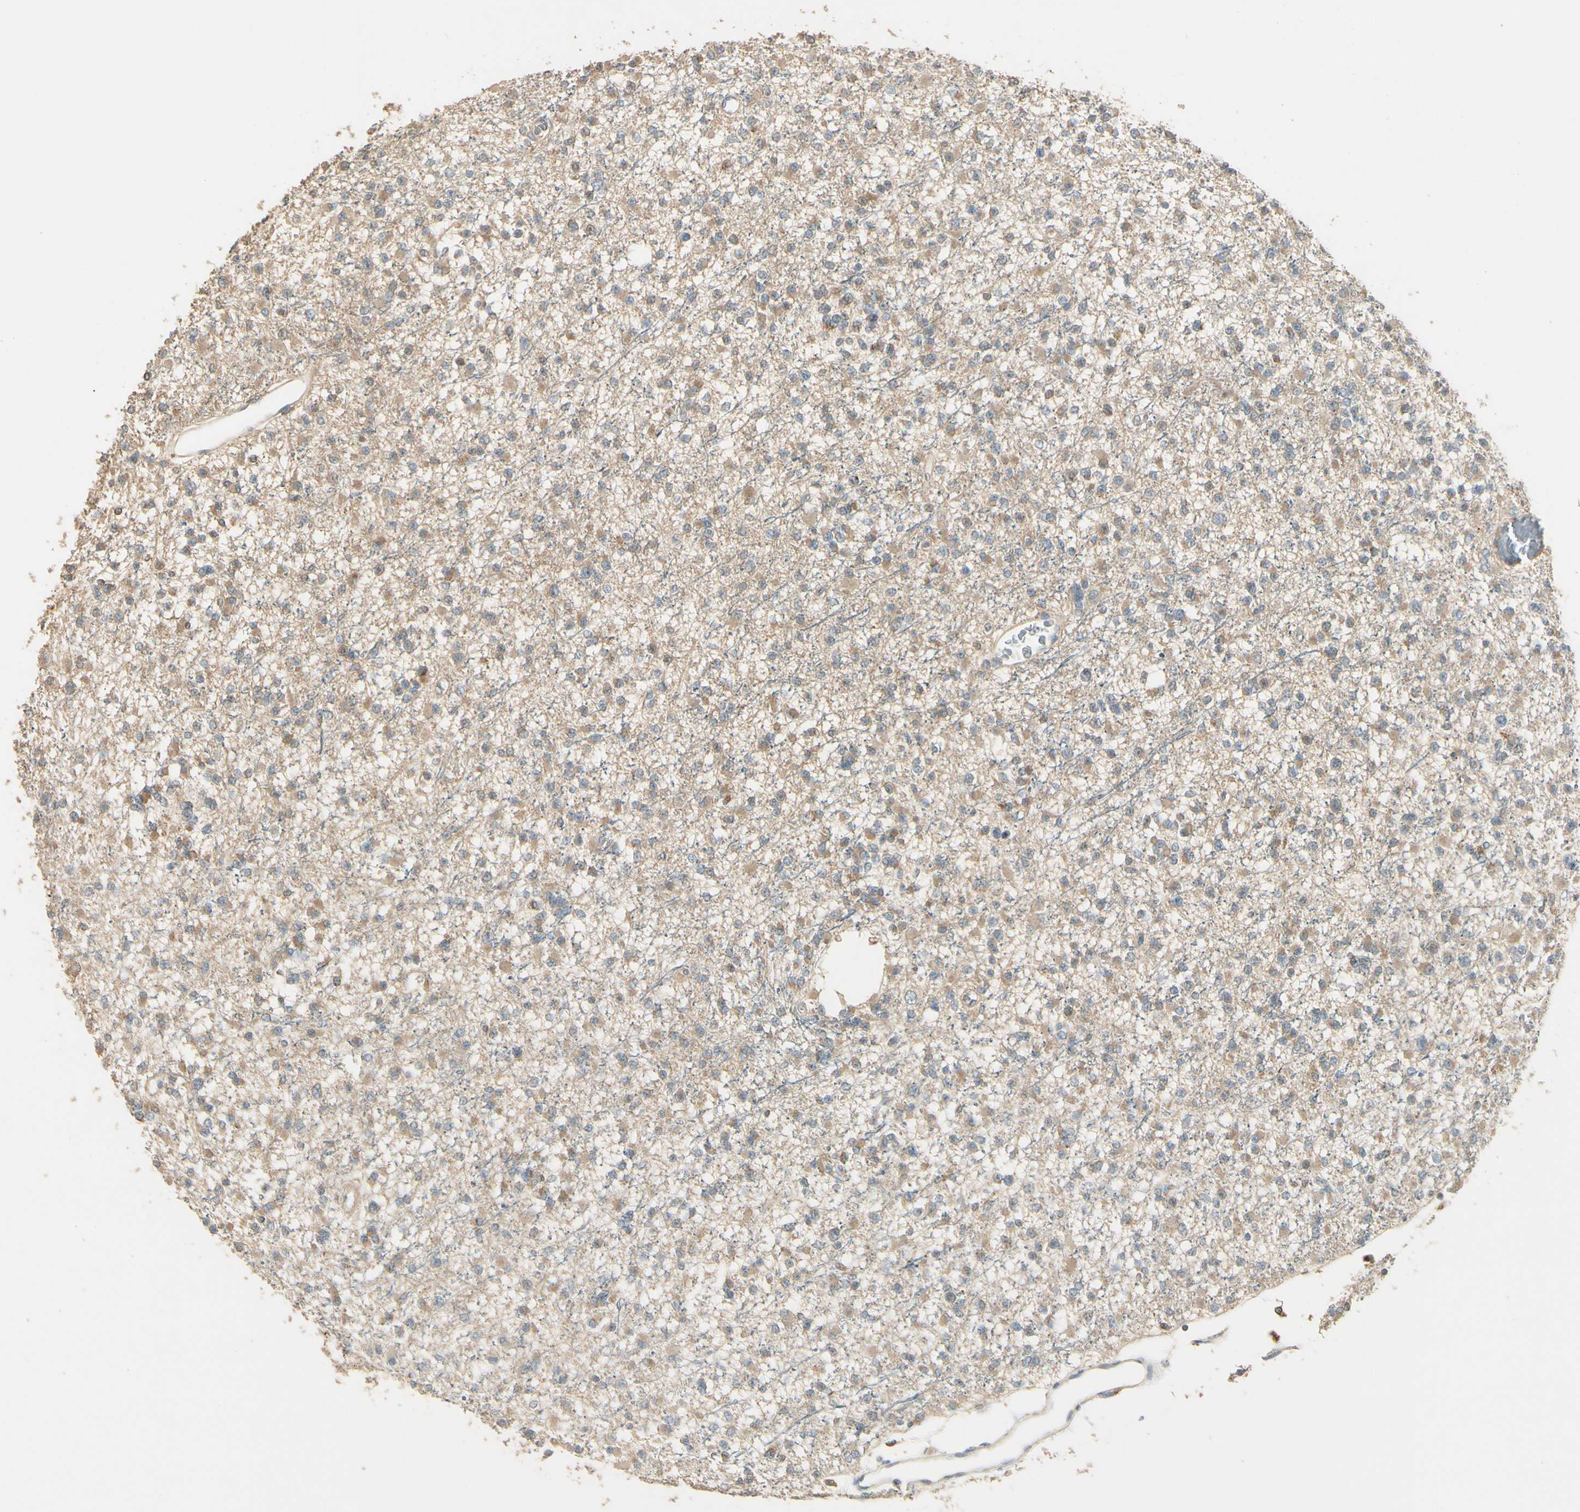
{"staining": {"intensity": "weak", "quantity": ">75%", "location": "cytoplasmic/membranous"}, "tissue": "glioma", "cell_type": "Tumor cells", "image_type": "cancer", "snomed": [{"axis": "morphology", "description": "Glioma, malignant, Low grade"}, {"axis": "topography", "description": "Brain"}], "caption": "Weak cytoplasmic/membranous protein positivity is identified in approximately >75% of tumor cells in glioma. Immunohistochemistry stains the protein in brown and the nuclei are stained blue.", "gene": "PLXNA1", "patient": {"sex": "female", "age": 22}}